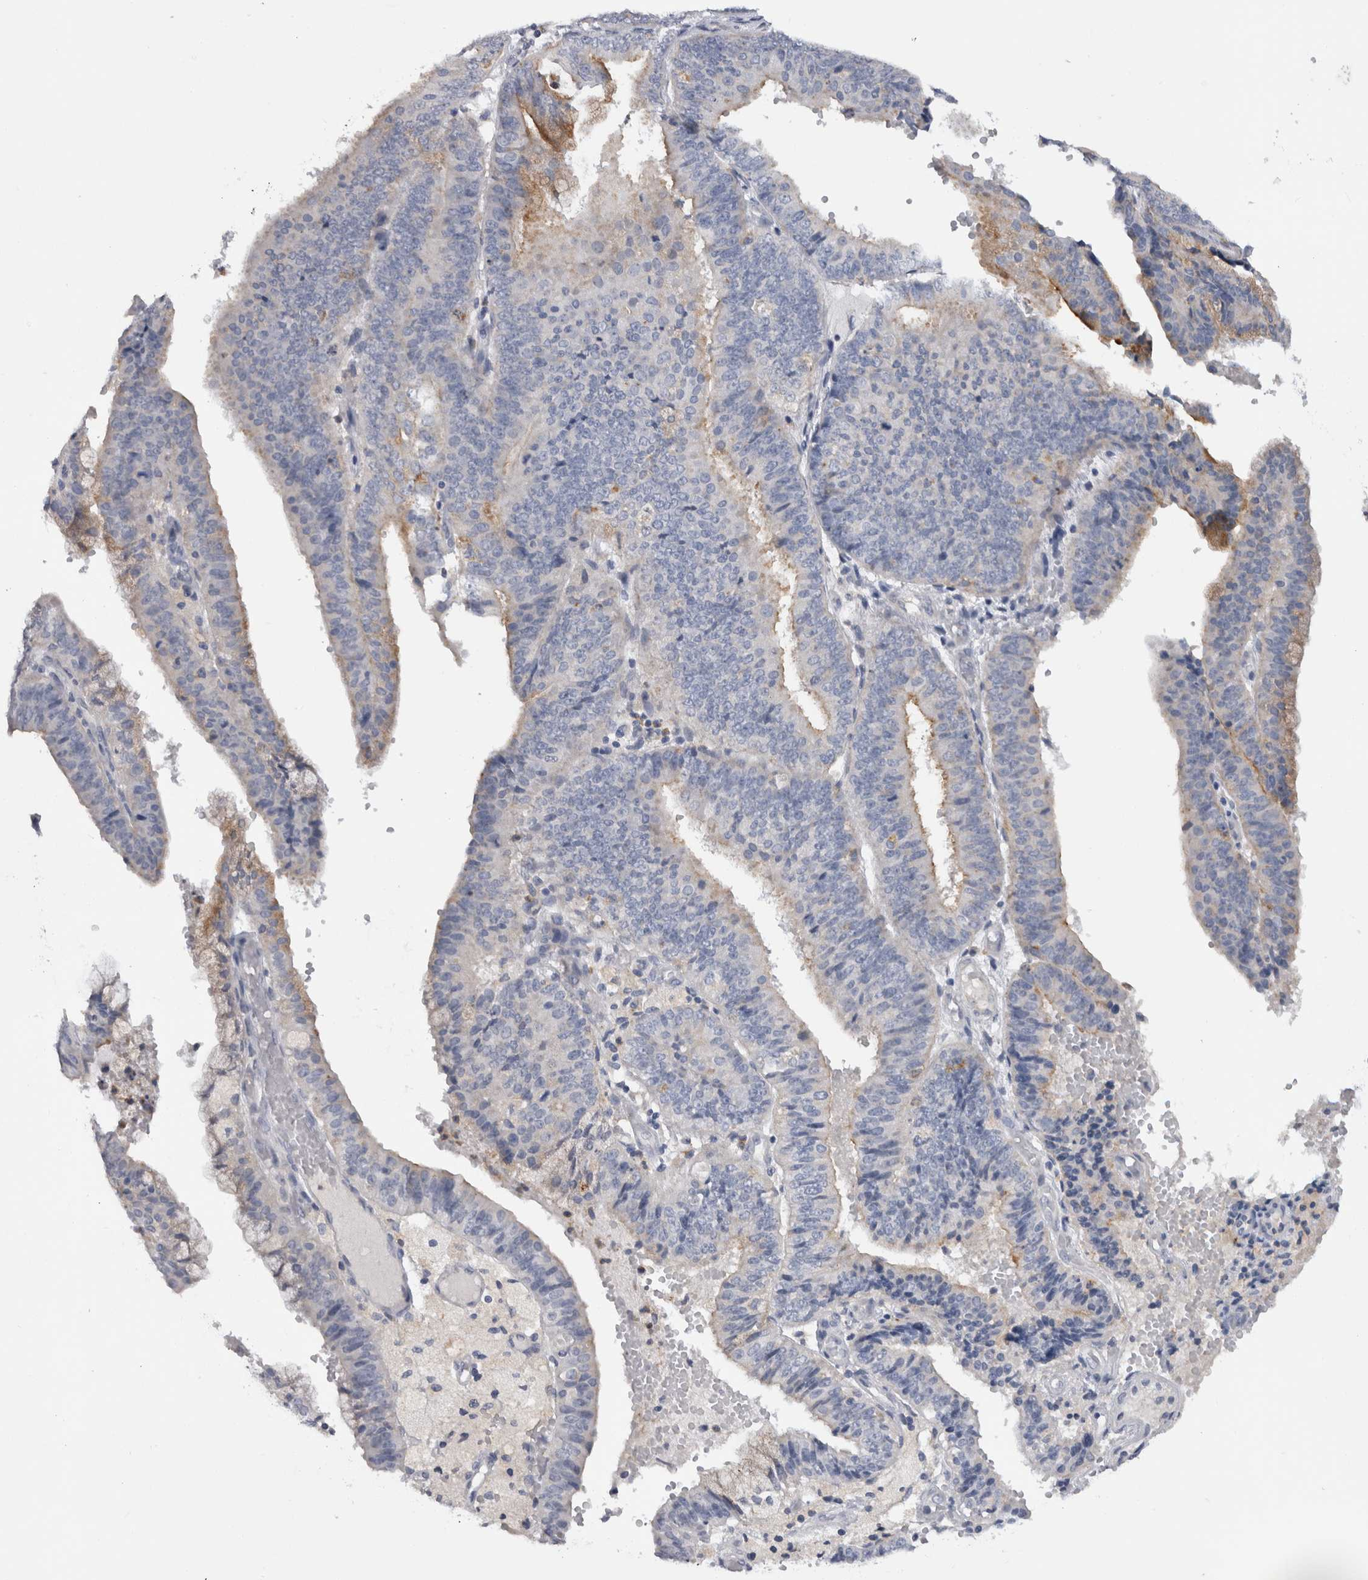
{"staining": {"intensity": "weak", "quantity": "<25%", "location": "cytoplasmic/membranous"}, "tissue": "endometrial cancer", "cell_type": "Tumor cells", "image_type": "cancer", "snomed": [{"axis": "morphology", "description": "Adenocarcinoma, NOS"}, {"axis": "topography", "description": "Endometrium"}], "caption": "The micrograph exhibits no staining of tumor cells in adenocarcinoma (endometrial).", "gene": "CD63", "patient": {"sex": "female", "age": 63}}